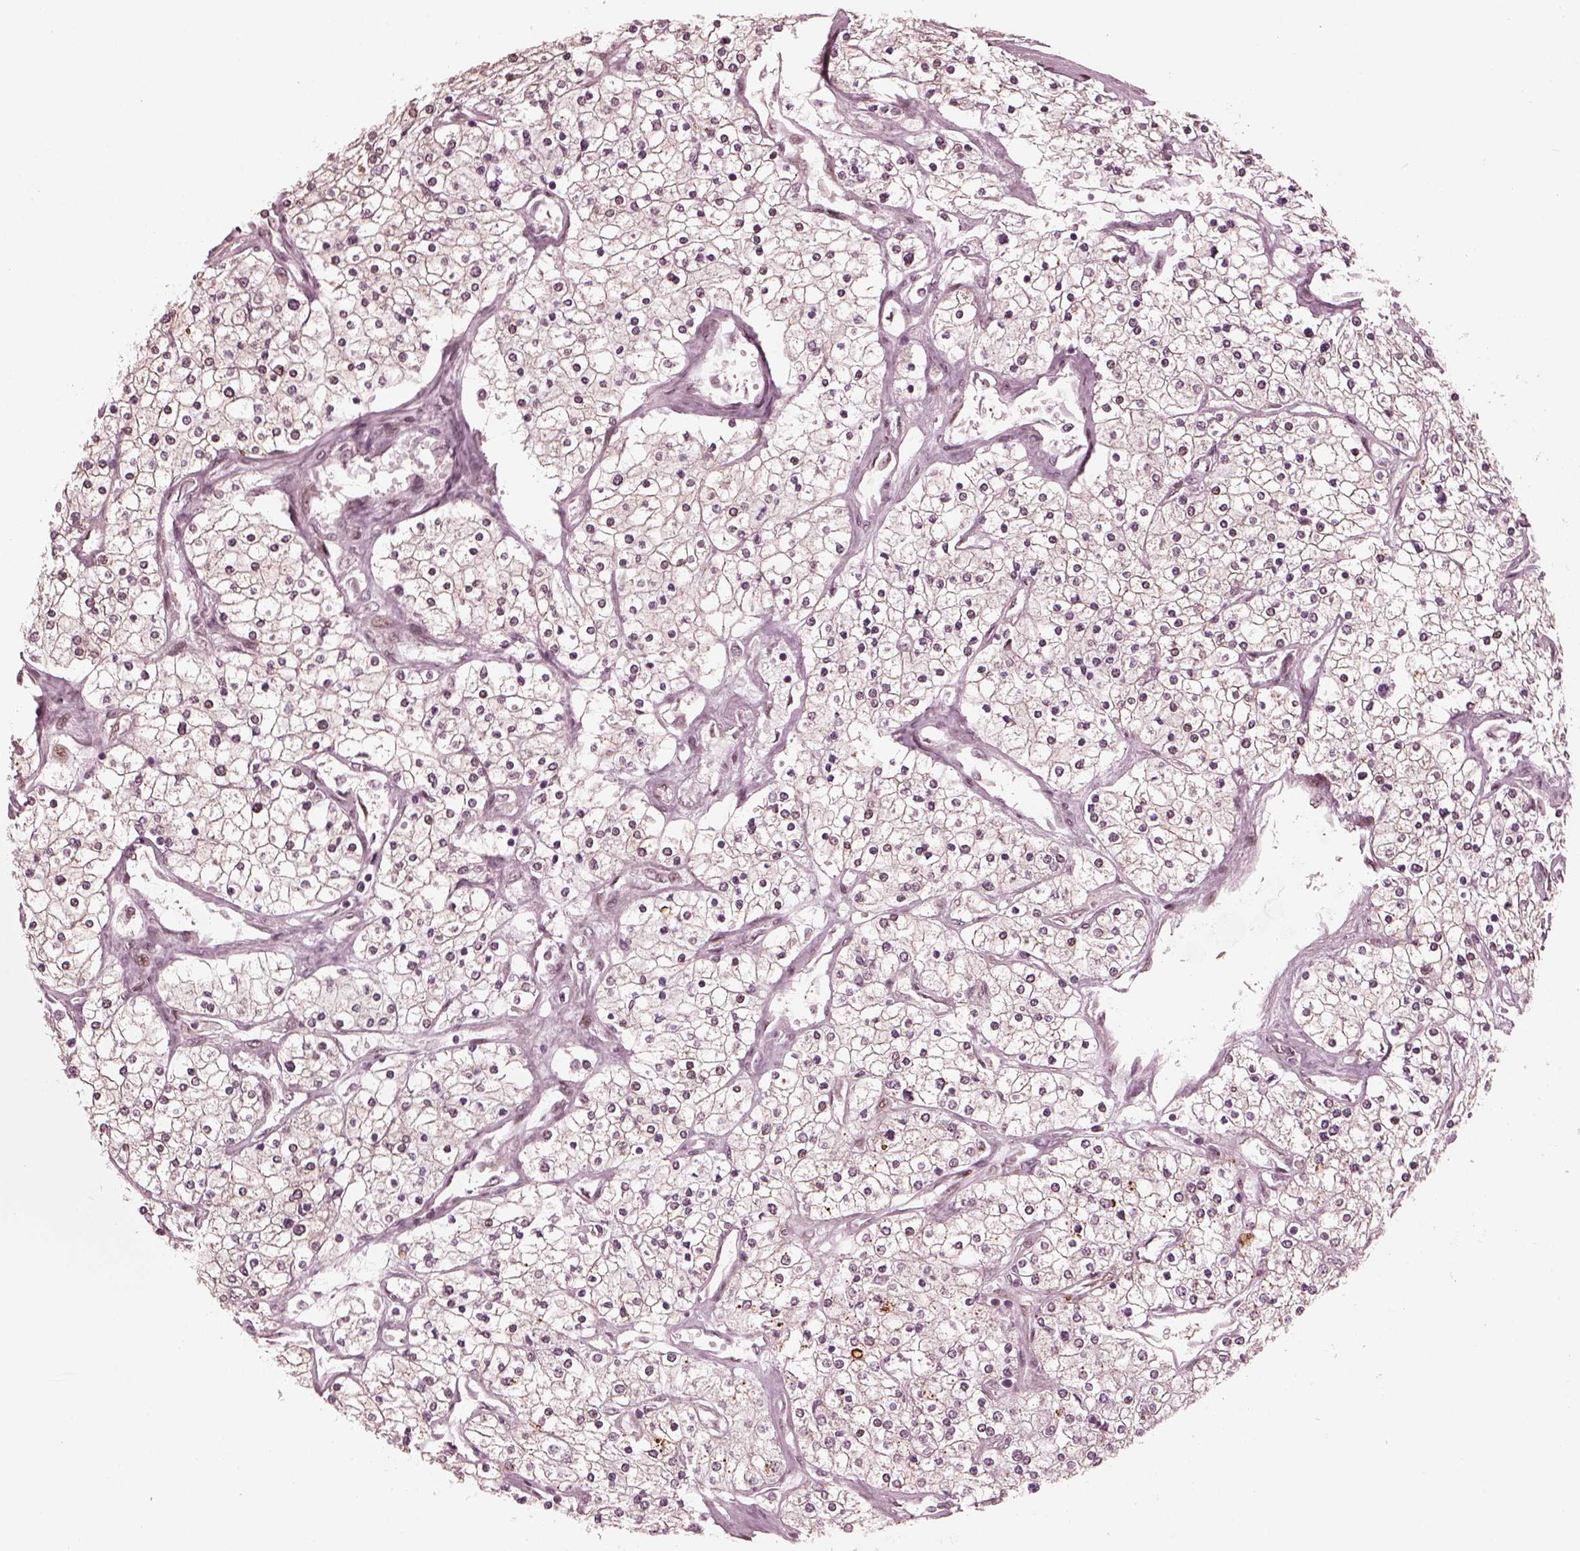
{"staining": {"intensity": "negative", "quantity": "none", "location": "none"}, "tissue": "renal cancer", "cell_type": "Tumor cells", "image_type": "cancer", "snomed": [{"axis": "morphology", "description": "Adenocarcinoma, NOS"}, {"axis": "topography", "description": "Kidney"}], "caption": "Immunohistochemistry (IHC) micrograph of renal adenocarcinoma stained for a protein (brown), which displays no staining in tumor cells.", "gene": "TRIB3", "patient": {"sex": "male", "age": 80}}